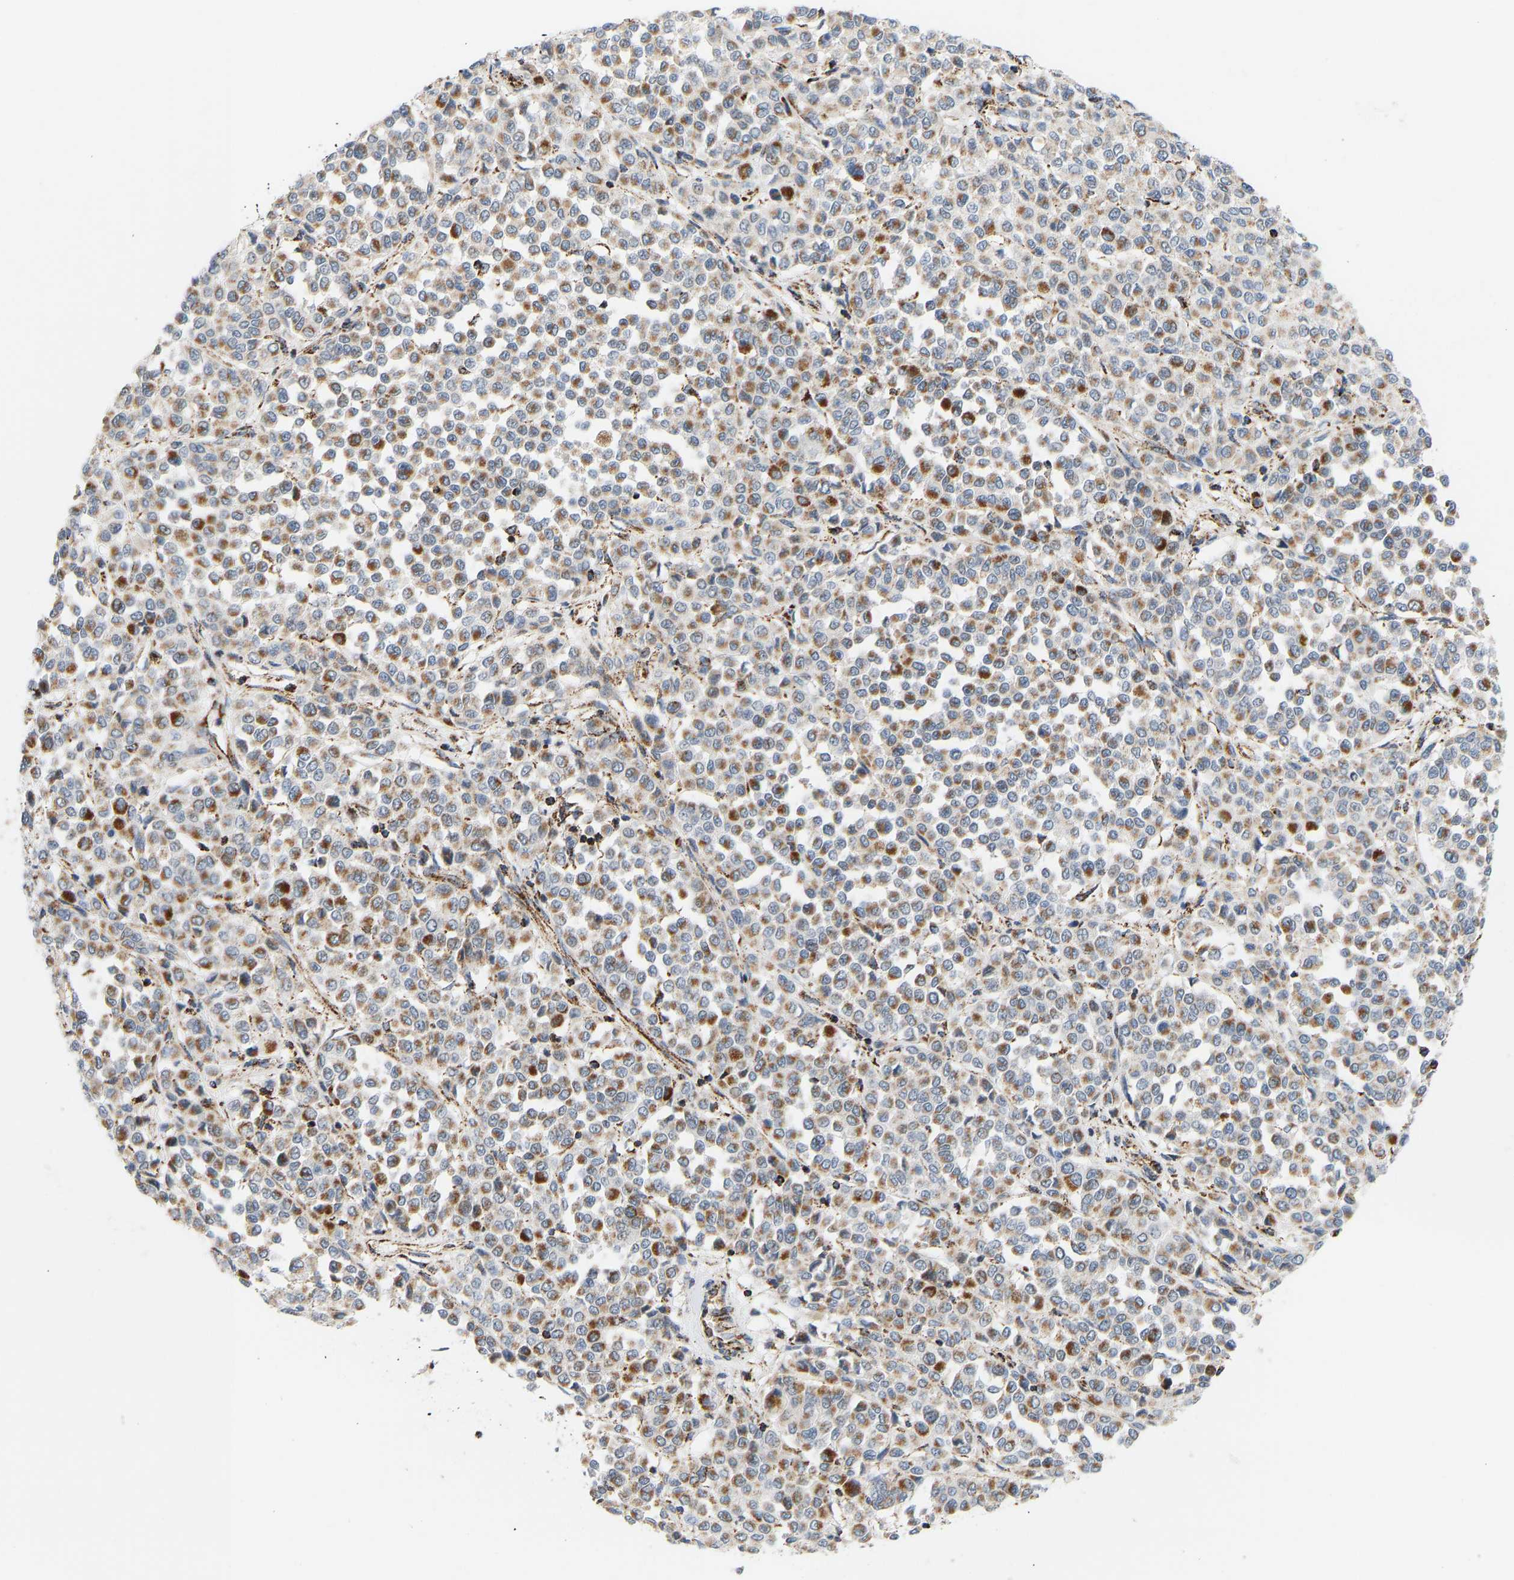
{"staining": {"intensity": "moderate", "quantity": ">75%", "location": "cytoplasmic/membranous"}, "tissue": "melanoma", "cell_type": "Tumor cells", "image_type": "cancer", "snomed": [{"axis": "morphology", "description": "Malignant melanoma, Metastatic site"}, {"axis": "topography", "description": "Pancreas"}], "caption": "High-power microscopy captured an IHC histopathology image of melanoma, revealing moderate cytoplasmic/membranous expression in about >75% of tumor cells. (IHC, brightfield microscopy, high magnification).", "gene": "GPSM2", "patient": {"sex": "female", "age": 30}}